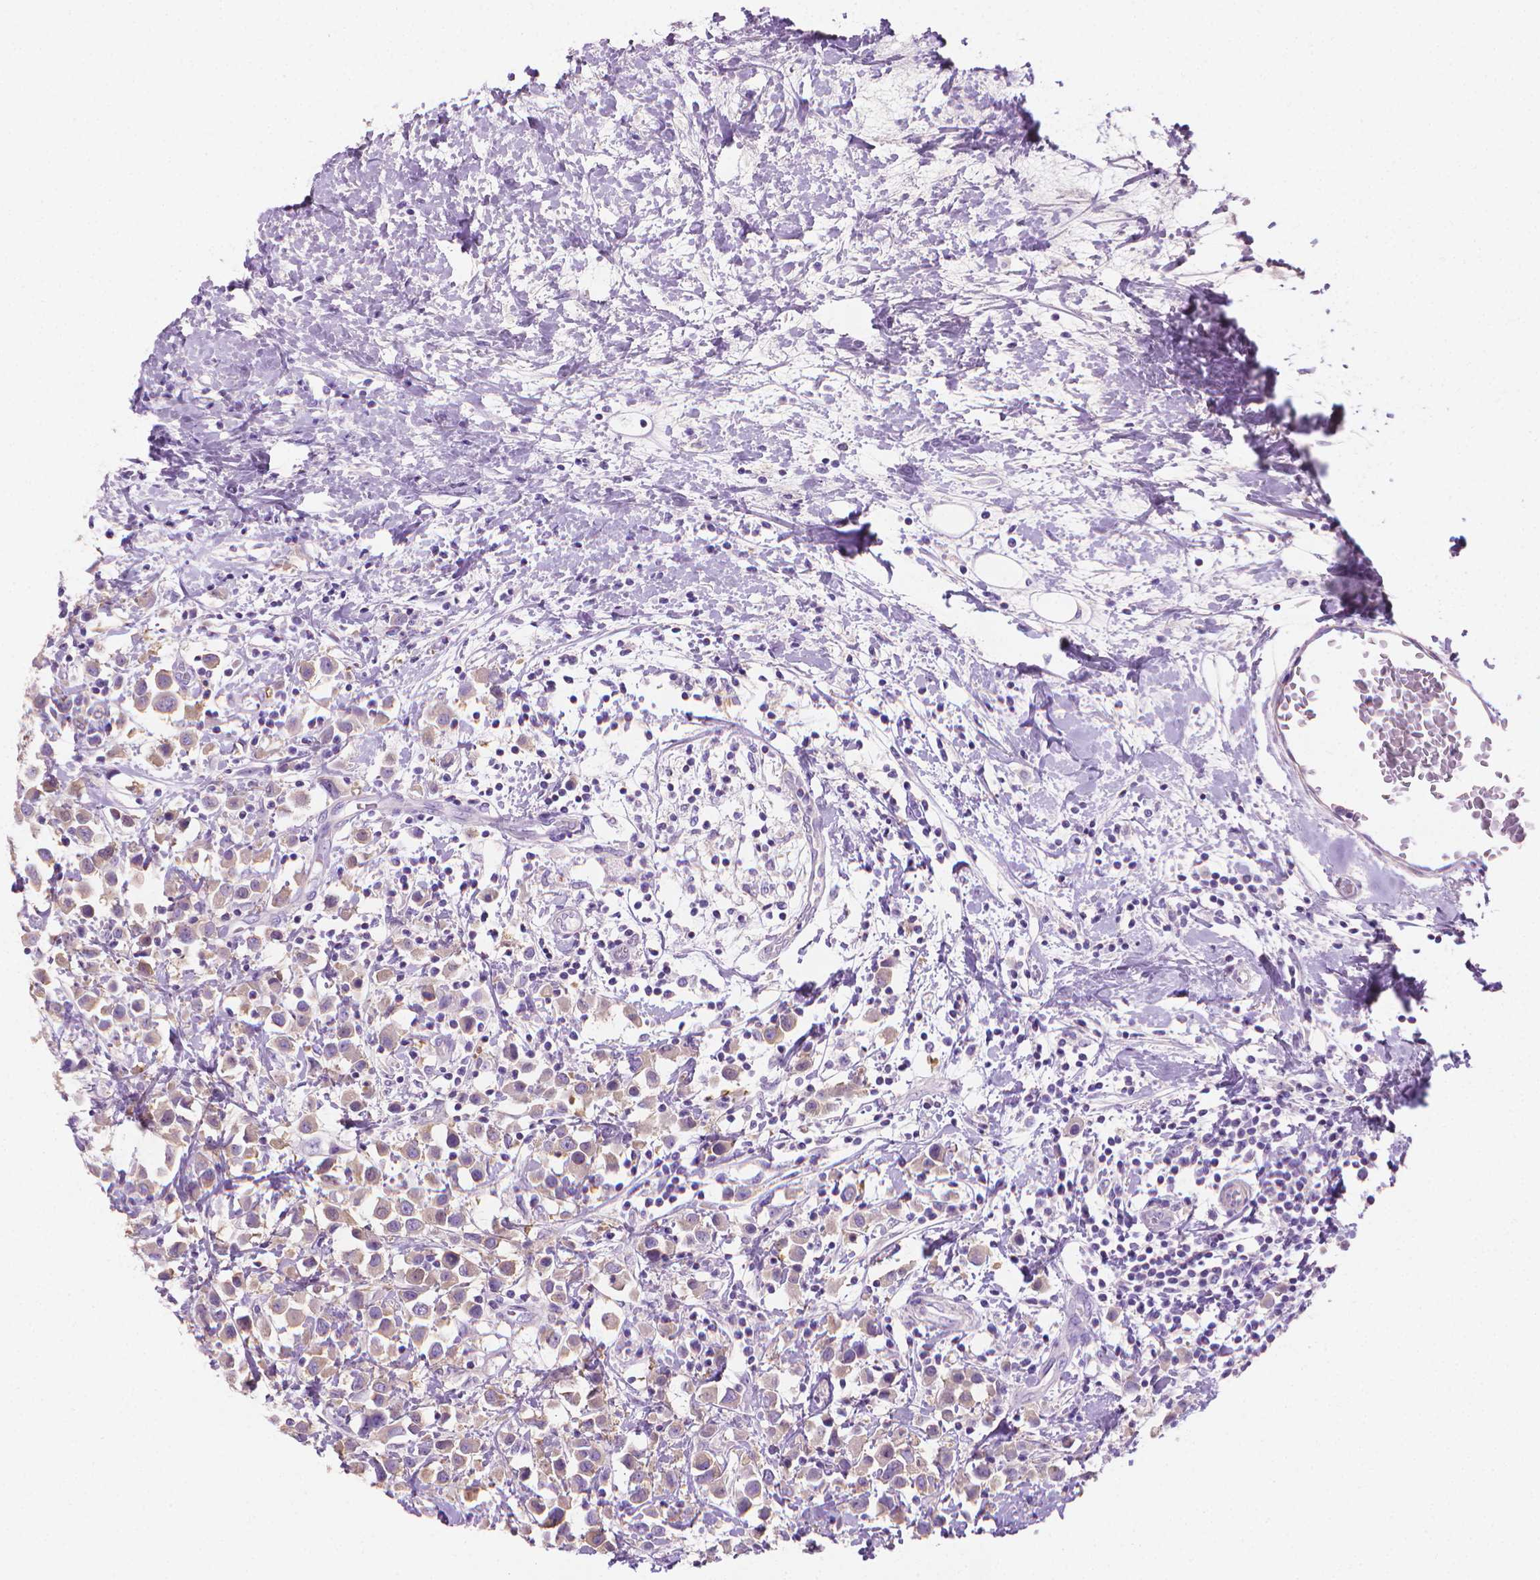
{"staining": {"intensity": "weak", "quantity": "25%-75%", "location": "cytoplasmic/membranous"}, "tissue": "breast cancer", "cell_type": "Tumor cells", "image_type": "cancer", "snomed": [{"axis": "morphology", "description": "Duct carcinoma"}, {"axis": "topography", "description": "Breast"}], "caption": "An immunohistochemistry (IHC) image of neoplastic tissue is shown. Protein staining in brown shows weak cytoplasmic/membranous positivity in infiltrating ductal carcinoma (breast) within tumor cells.", "gene": "FASN", "patient": {"sex": "female", "age": 61}}